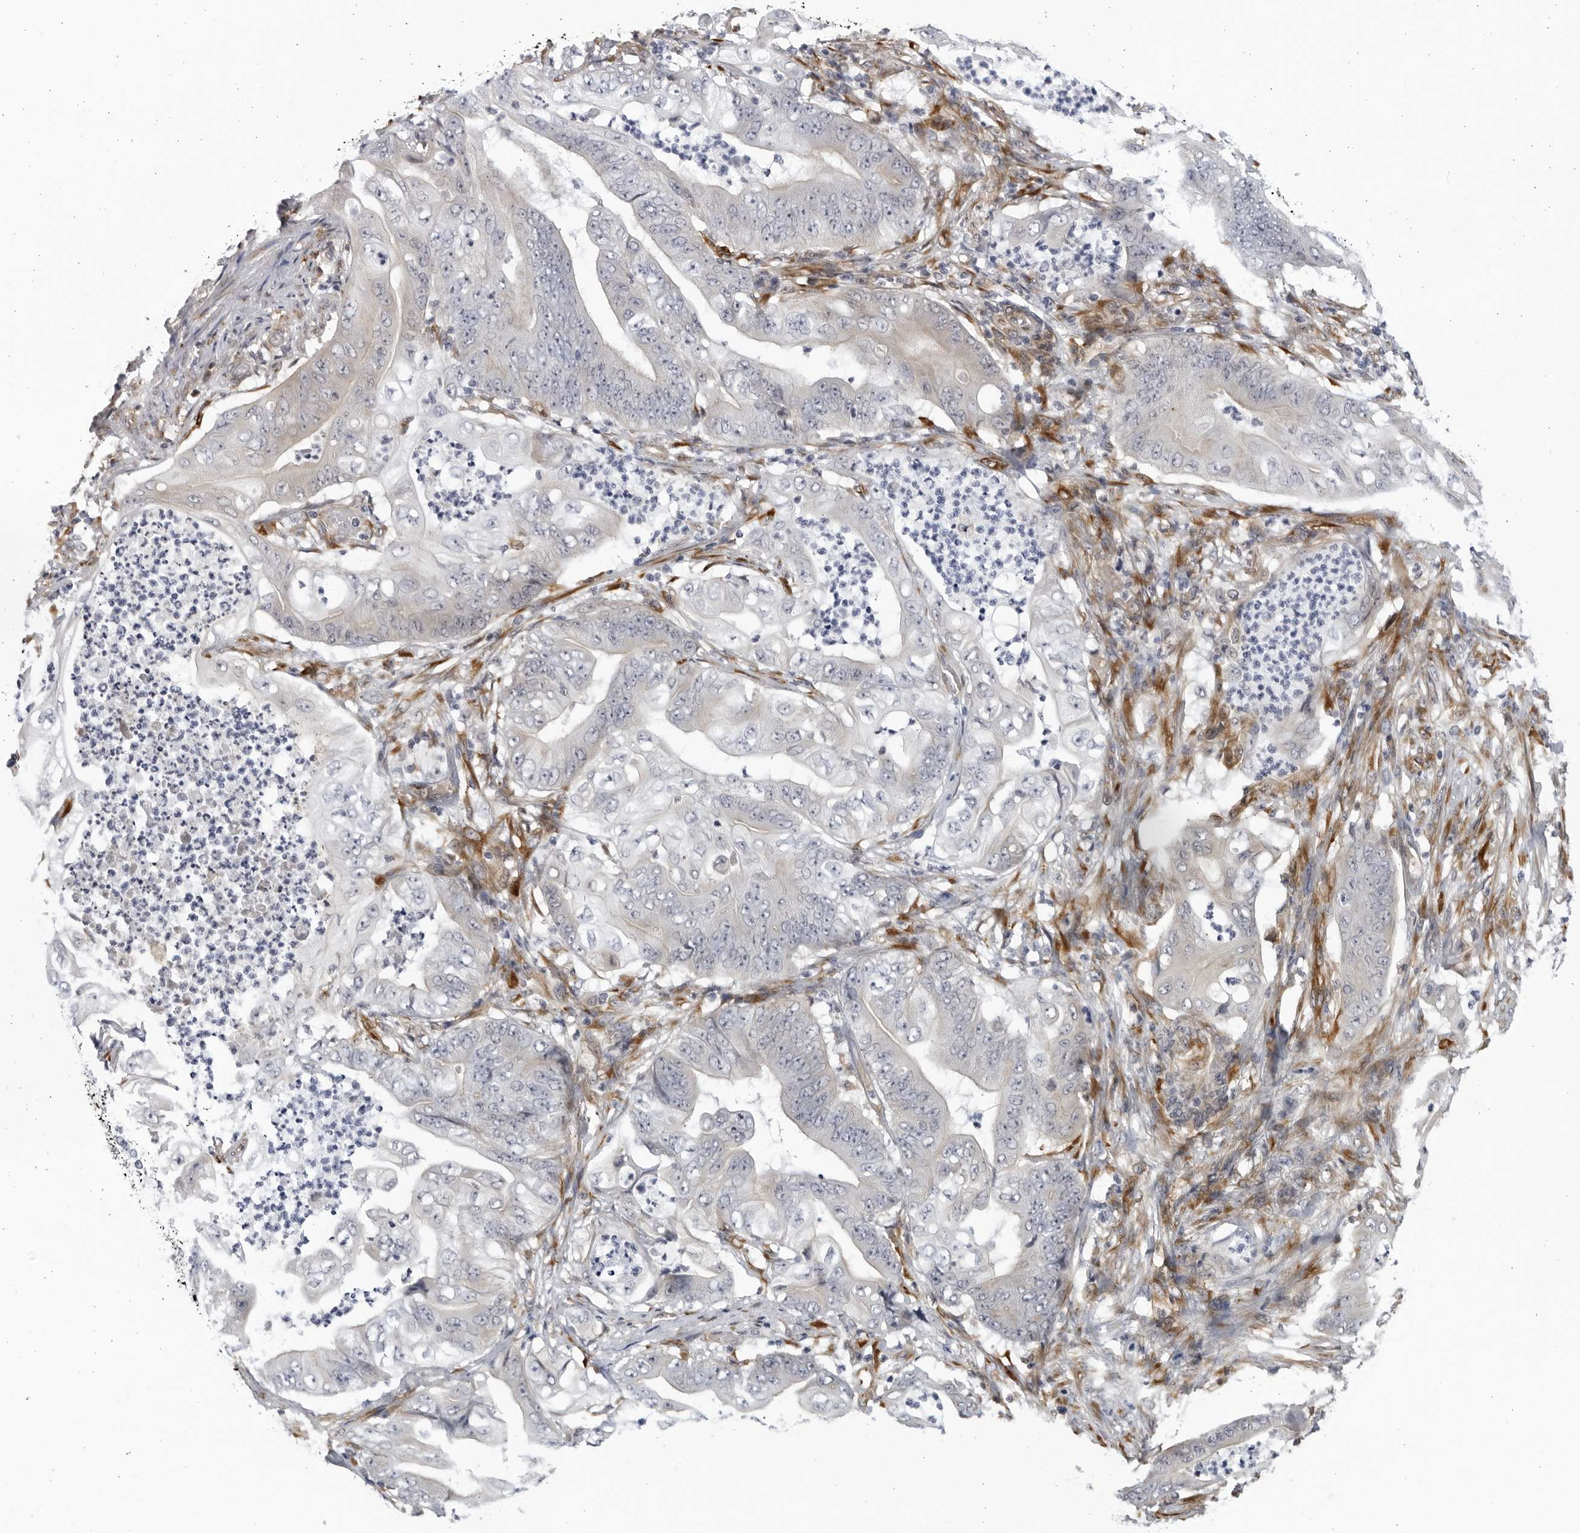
{"staining": {"intensity": "negative", "quantity": "none", "location": "none"}, "tissue": "stomach cancer", "cell_type": "Tumor cells", "image_type": "cancer", "snomed": [{"axis": "morphology", "description": "Adenocarcinoma, NOS"}, {"axis": "topography", "description": "Stomach"}], "caption": "DAB immunohistochemical staining of human adenocarcinoma (stomach) exhibits no significant positivity in tumor cells.", "gene": "BMP2K", "patient": {"sex": "female", "age": 73}}